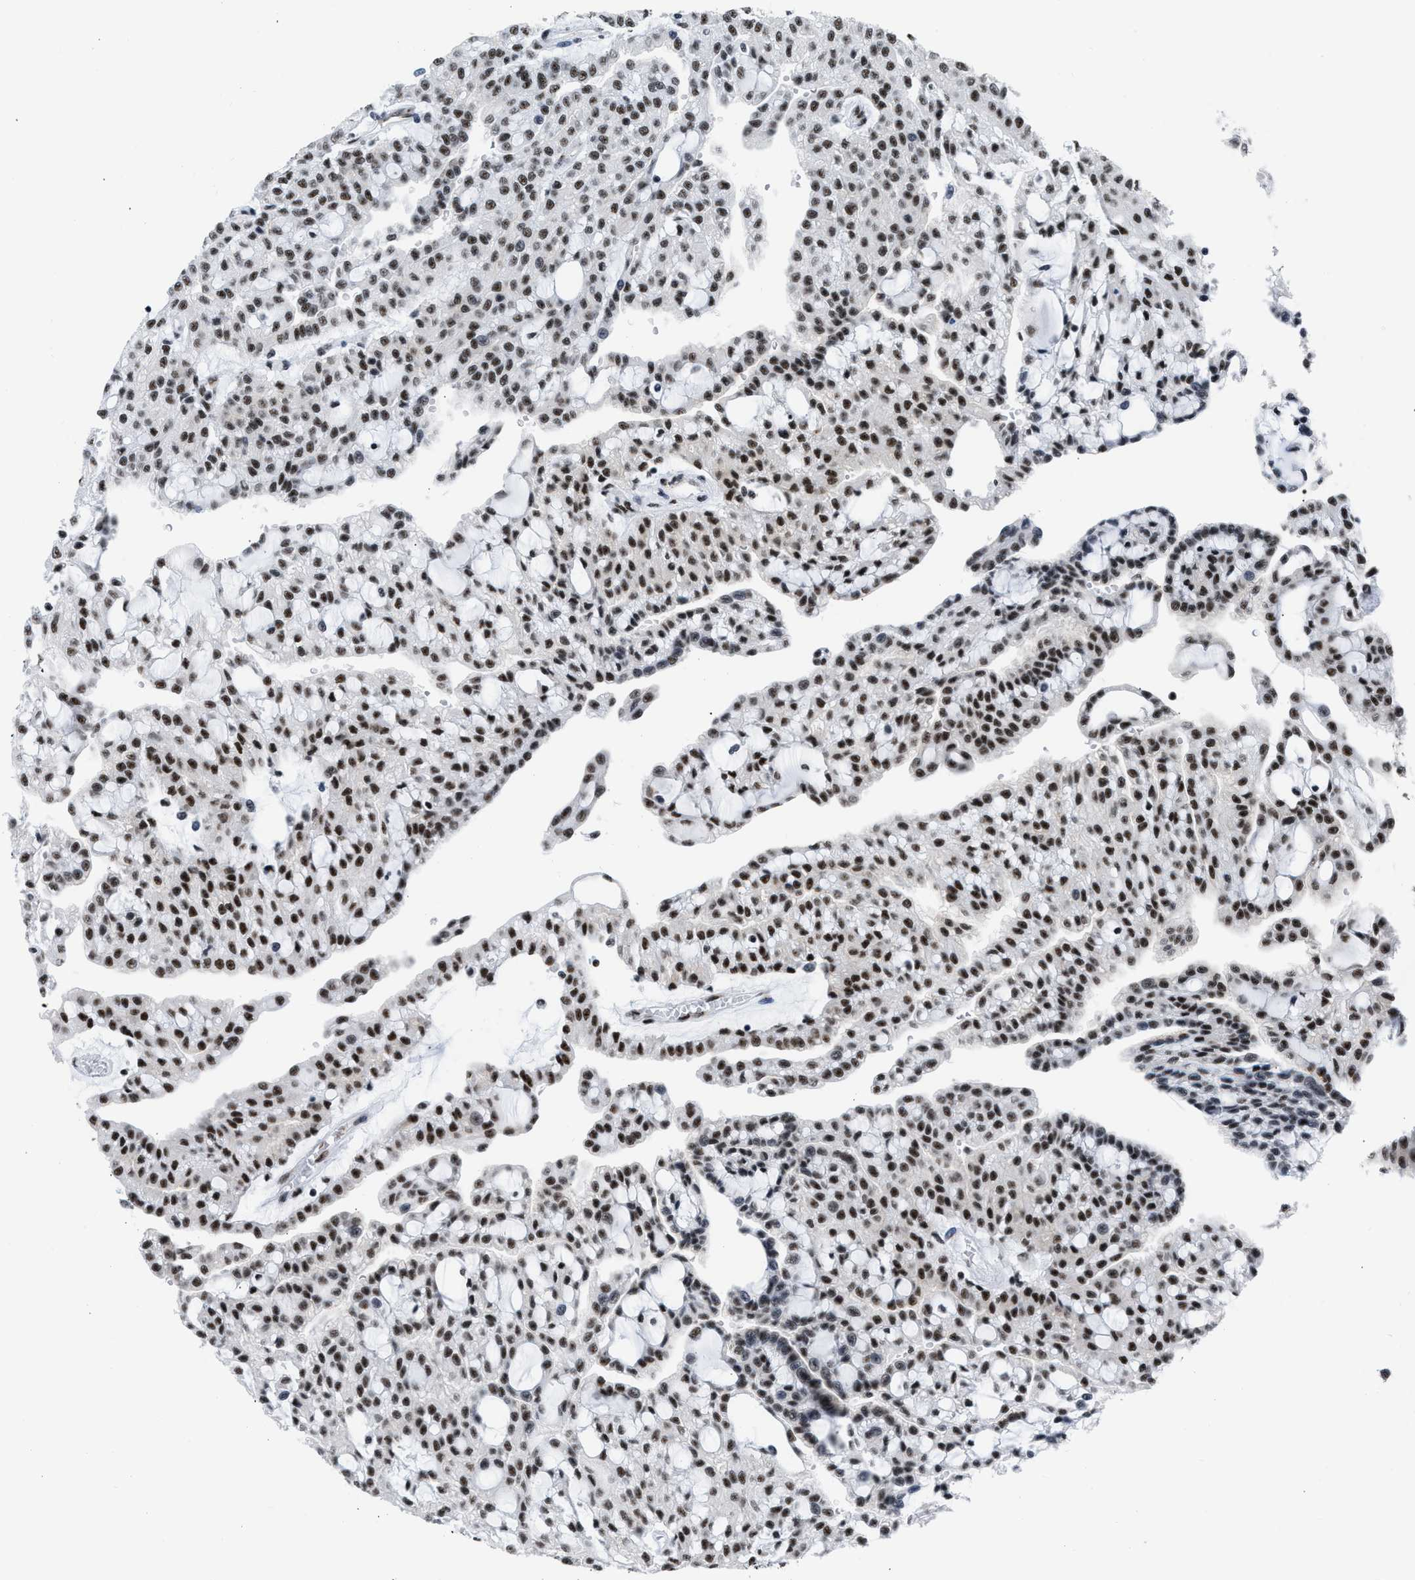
{"staining": {"intensity": "moderate", "quantity": ">75%", "location": "nuclear"}, "tissue": "renal cancer", "cell_type": "Tumor cells", "image_type": "cancer", "snomed": [{"axis": "morphology", "description": "Adenocarcinoma, NOS"}, {"axis": "topography", "description": "Kidney"}], "caption": "Human renal cancer (adenocarcinoma) stained with a protein marker displays moderate staining in tumor cells.", "gene": "RBM8A", "patient": {"sex": "male", "age": 63}}